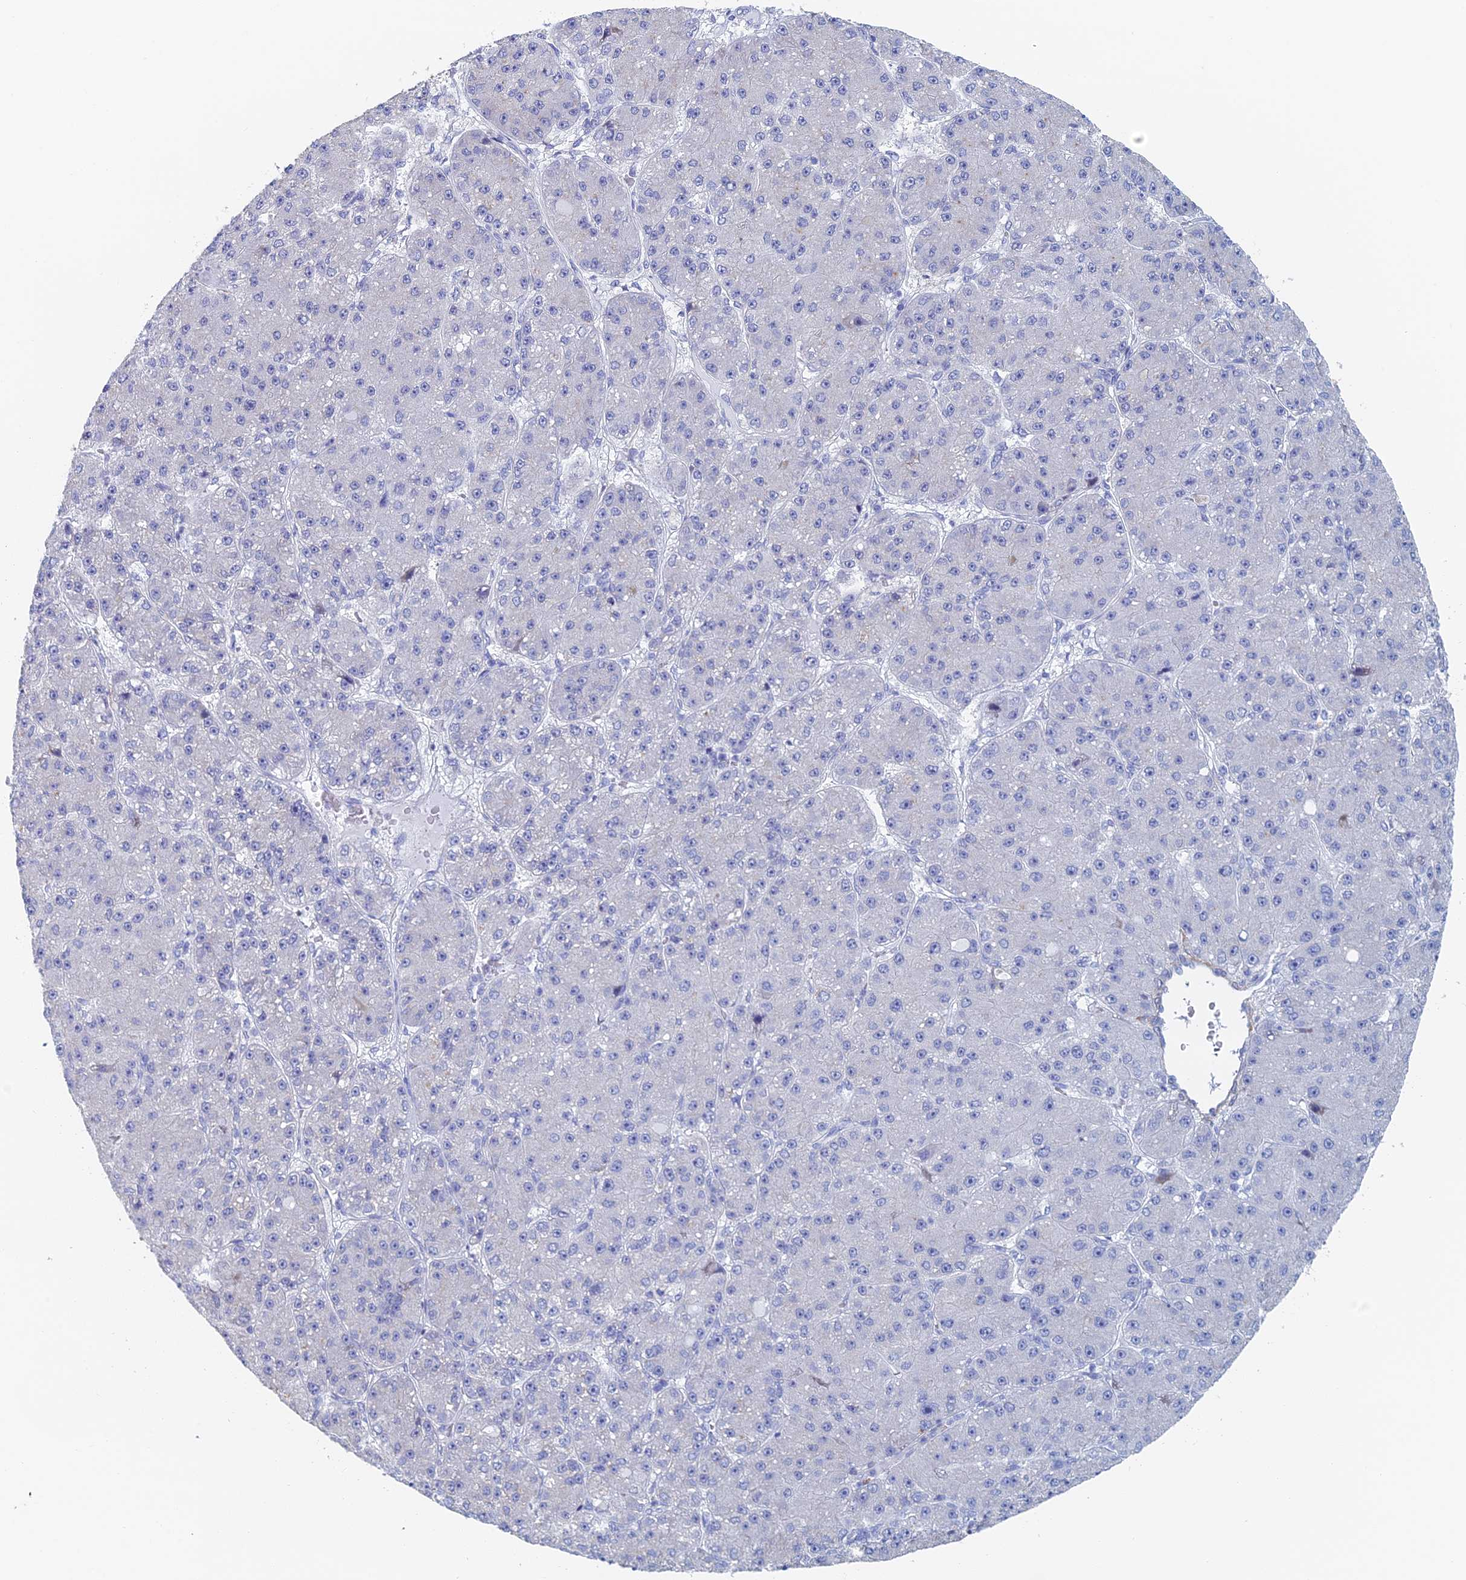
{"staining": {"intensity": "negative", "quantity": "none", "location": "none"}, "tissue": "liver cancer", "cell_type": "Tumor cells", "image_type": "cancer", "snomed": [{"axis": "morphology", "description": "Carcinoma, Hepatocellular, NOS"}, {"axis": "topography", "description": "Liver"}], "caption": "This is a histopathology image of immunohistochemistry staining of hepatocellular carcinoma (liver), which shows no positivity in tumor cells.", "gene": "KCNK18", "patient": {"sex": "male", "age": 67}}